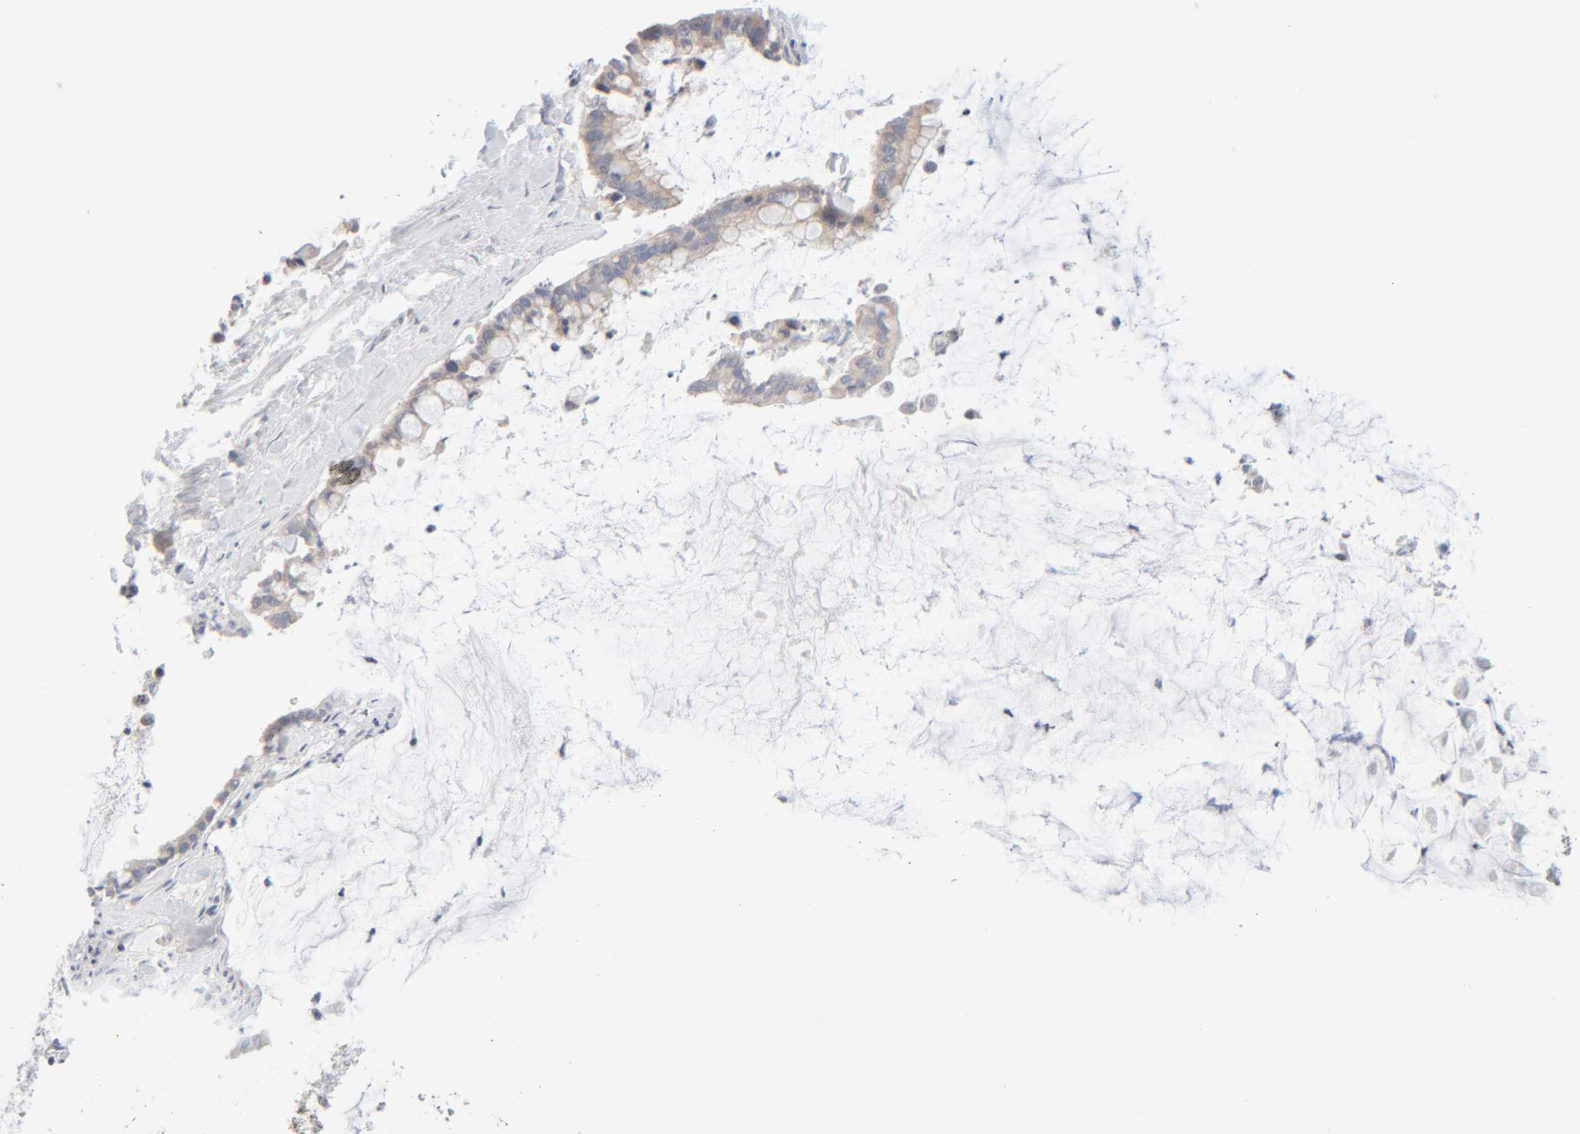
{"staining": {"intensity": "weak", "quantity": "<25%", "location": "cytoplasmic/membranous"}, "tissue": "pancreatic cancer", "cell_type": "Tumor cells", "image_type": "cancer", "snomed": [{"axis": "morphology", "description": "Adenocarcinoma, NOS"}, {"axis": "topography", "description": "Pancreas"}], "caption": "DAB (3,3'-diaminobenzidine) immunohistochemical staining of pancreatic cancer (adenocarcinoma) reveals no significant expression in tumor cells.", "gene": "RIDA", "patient": {"sex": "male", "age": 41}}